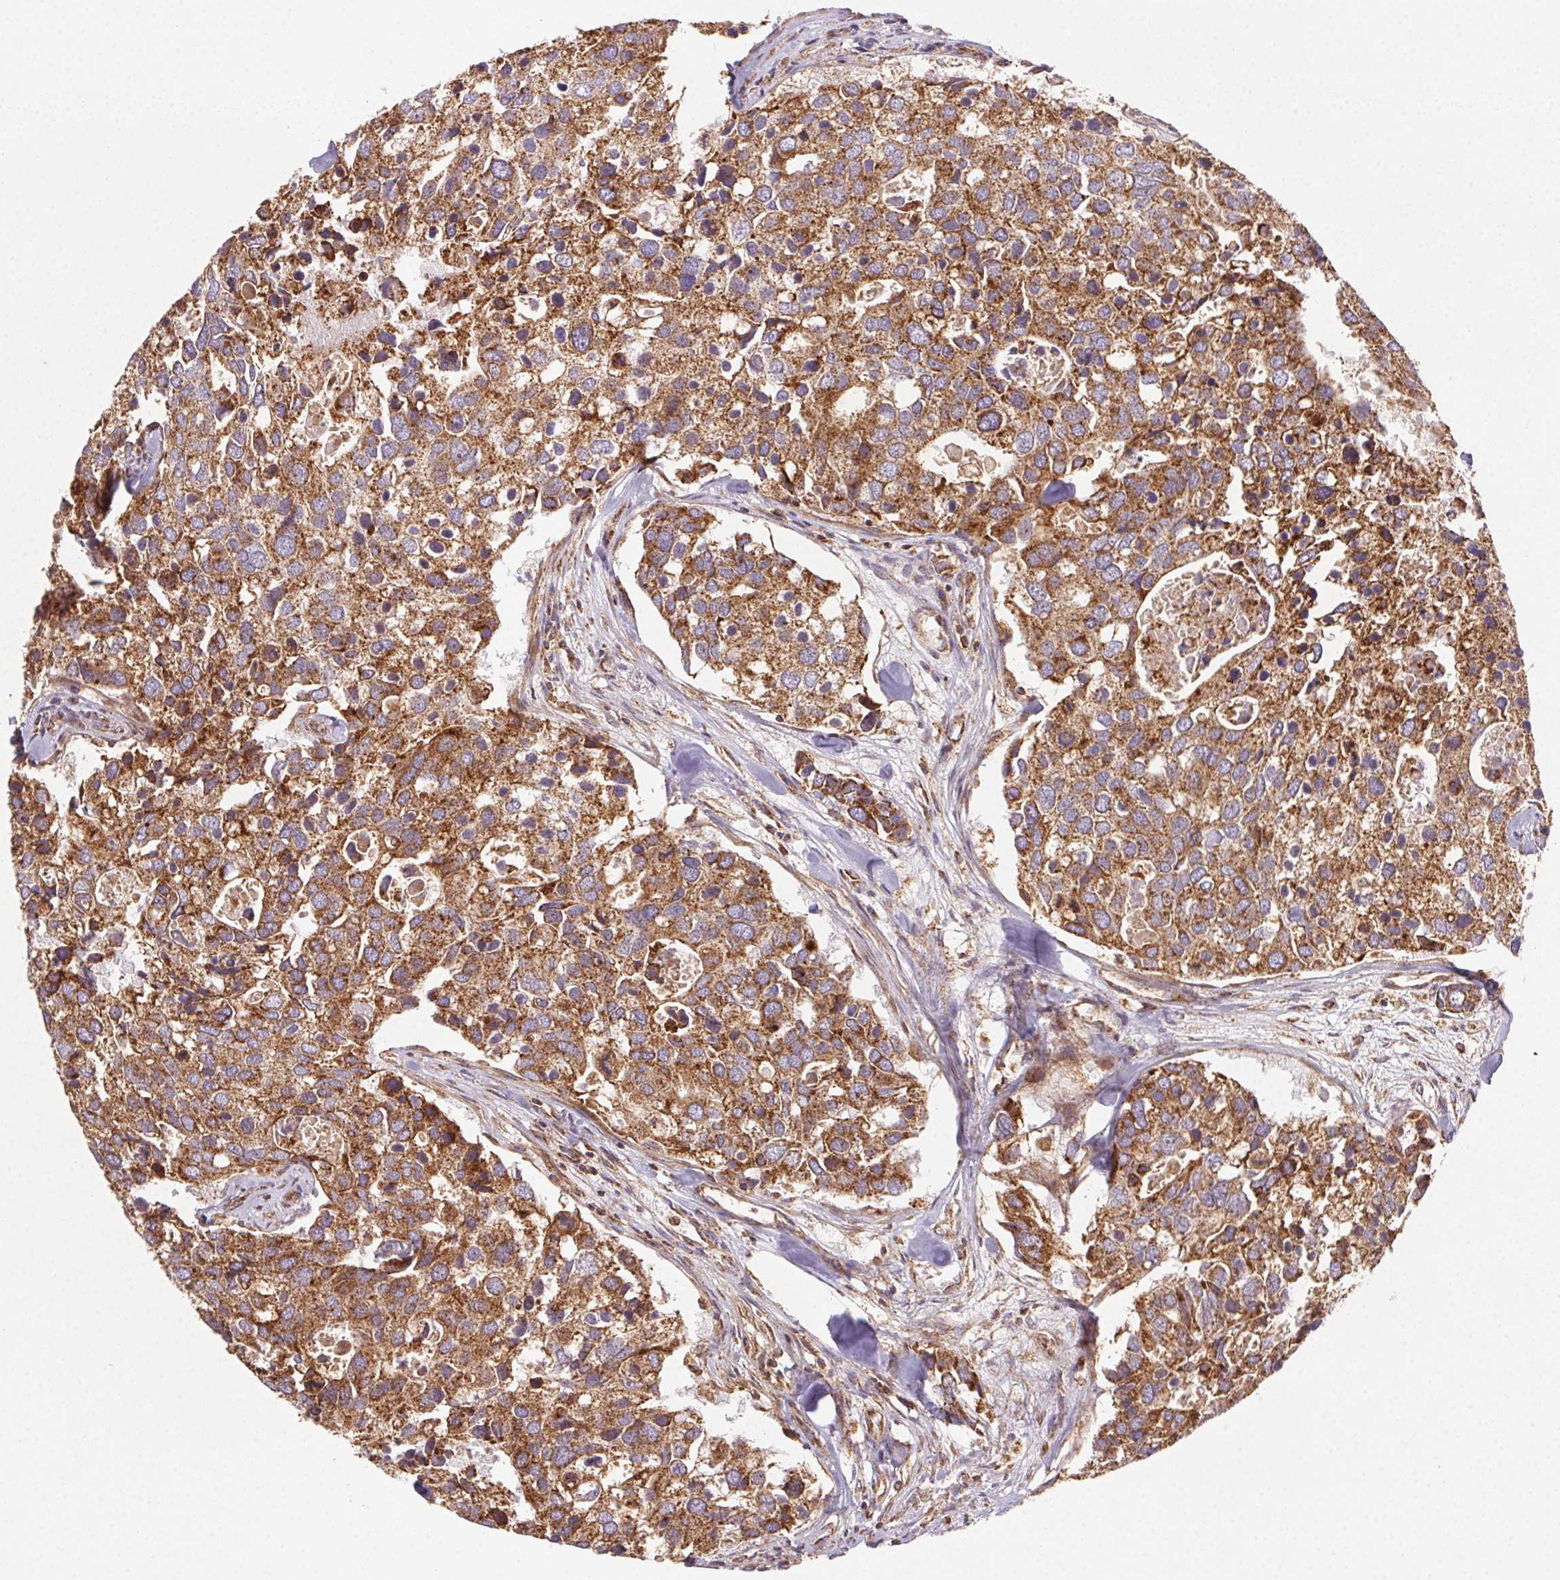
{"staining": {"intensity": "strong", "quantity": ">75%", "location": "cytoplasmic/membranous"}, "tissue": "breast cancer", "cell_type": "Tumor cells", "image_type": "cancer", "snomed": [{"axis": "morphology", "description": "Duct carcinoma"}, {"axis": "topography", "description": "Breast"}], "caption": "A histopathology image of human invasive ductal carcinoma (breast) stained for a protein demonstrates strong cytoplasmic/membranous brown staining in tumor cells.", "gene": "CLPB", "patient": {"sex": "female", "age": 83}}